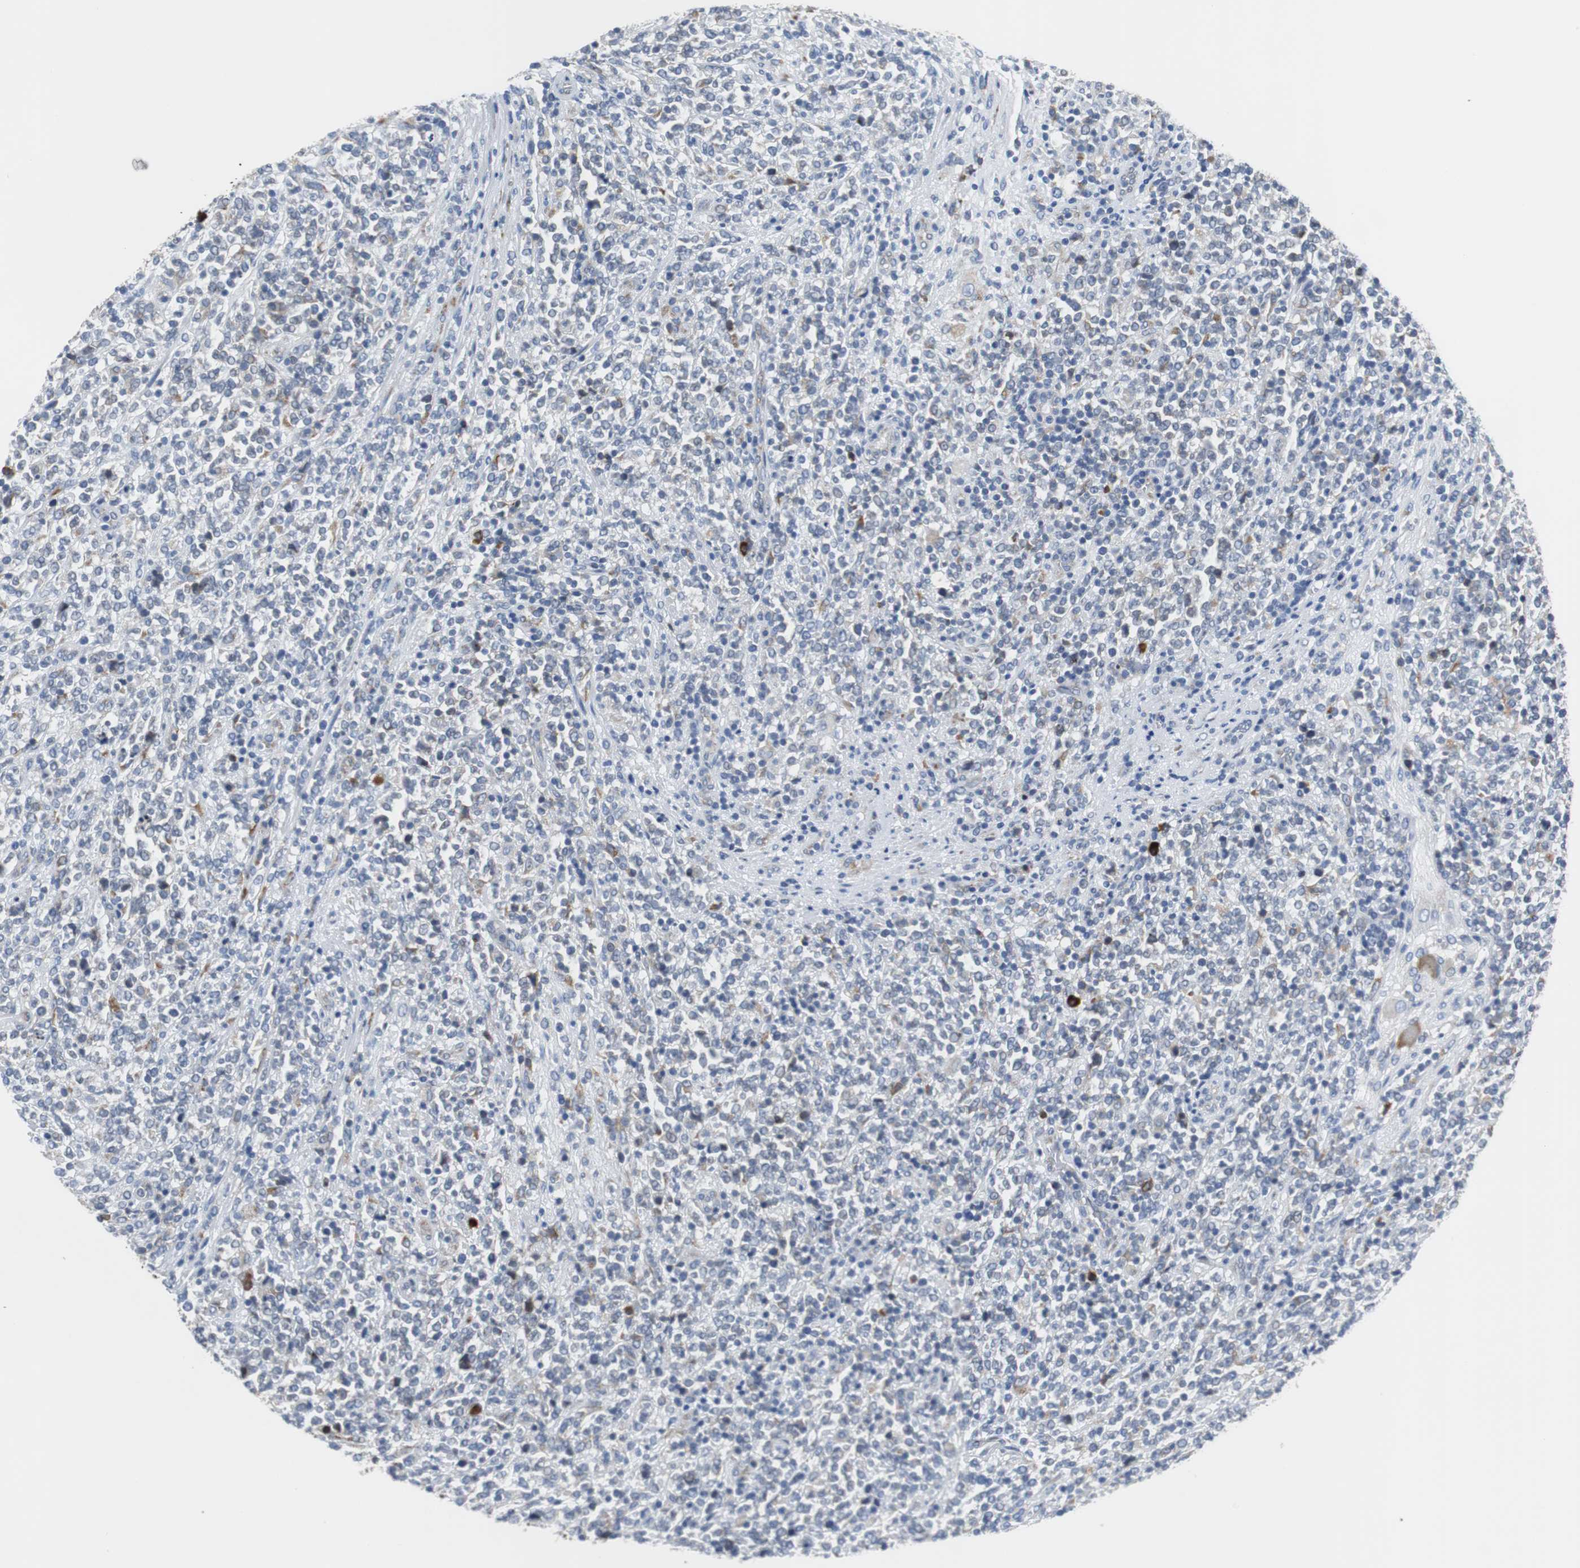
{"staining": {"intensity": "negative", "quantity": "none", "location": "none"}, "tissue": "lymphoma", "cell_type": "Tumor cells", "image_type": "cancer", "snomed": [{"axis": "morphology", "description": "Malignant lymphoma, non-Hodgkin's type, High grade"}, {"axis": "topography", "description": "Soft tissue"}], "caption": "Image shows no protein expression in tumor cells of high-grade malignant lymphoma, non-Hodgkin's type tissue. (Stains: DAB (3,3'-diaminobenzidine) IHC with hematoxylin counter stain, Microscopy: brightfield microscopy at high magnification).", "gene": "PDIA4", "patient": {"sex": "male", "age": 18}}